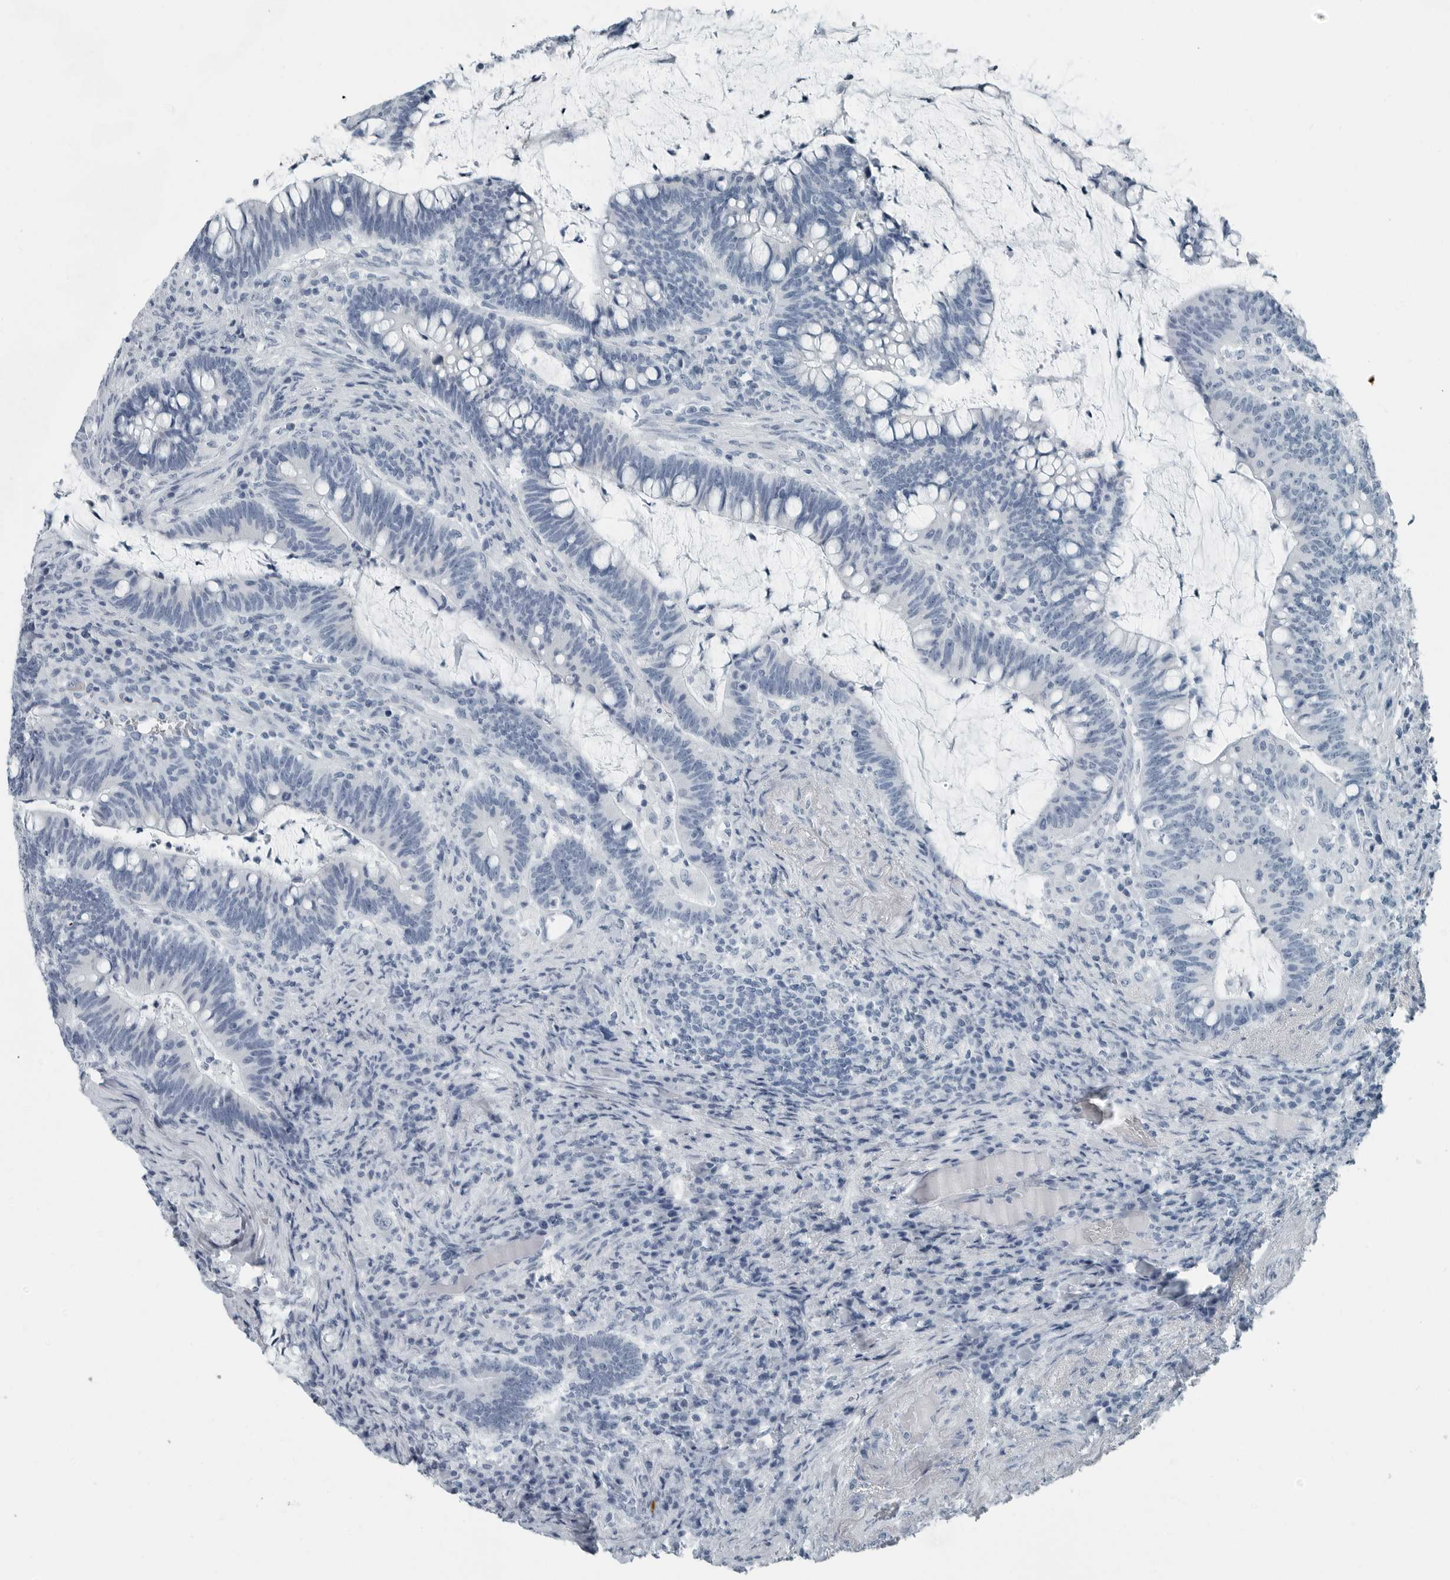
{"staining": {"intensity": "negative", "quantity": "none", "location": "none"}, "tissue": "colorectal cancer", "cell_type": "Tumor cells", "image_type": "cancer", "snomed": [{"axis": "morphology", "description": "Adenocarcinoma, NOS"}, {"axis": "topography", "description": "Colon"}], "caption": "An IHC photomicrograph of adenocarcinoma (colorectal) is shown. There is no staining in tumor cells of adenocarcinoma (colorectal).", "gene": "ZPBP2", "patient": {"sex": "female", "age": 66}}